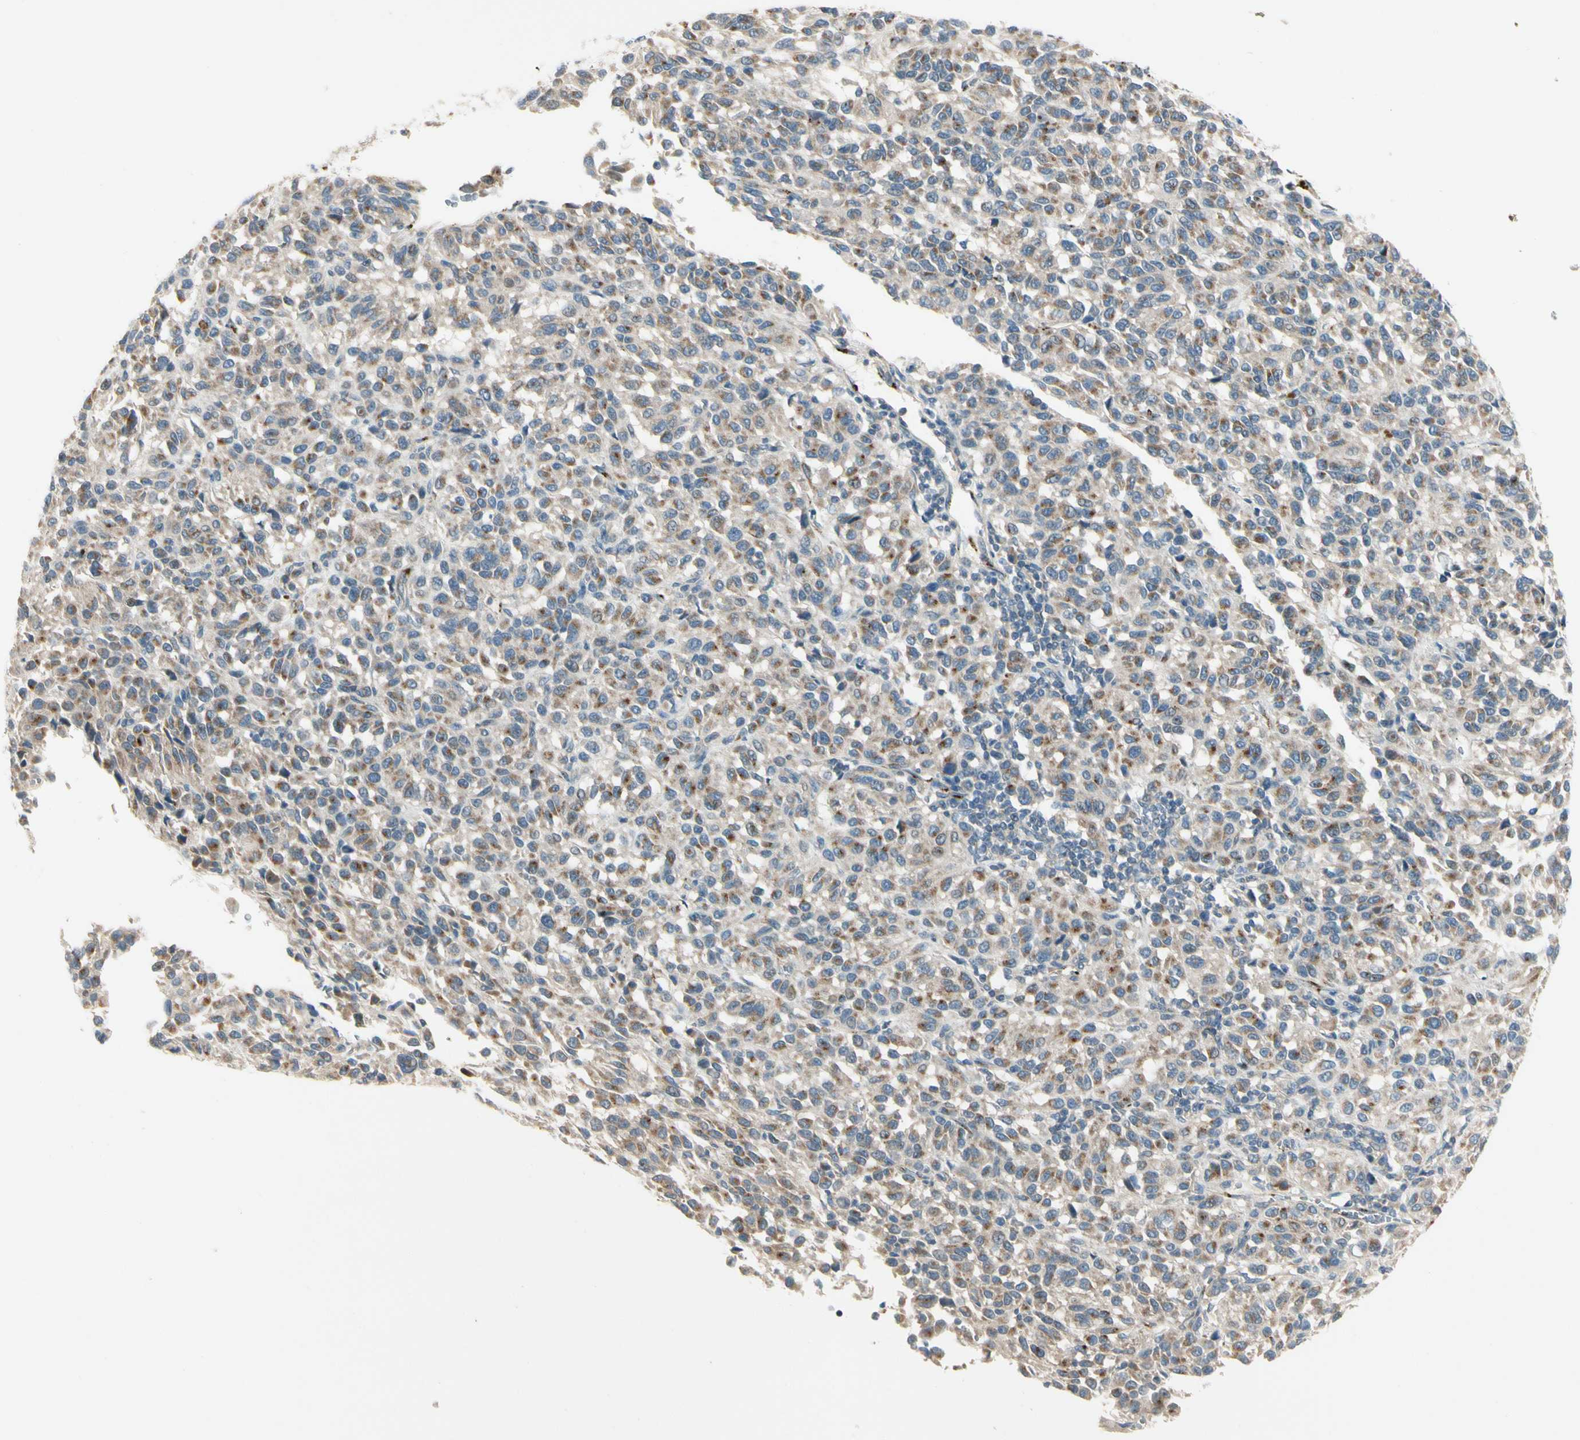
{"staining": {"intensity": "moderate", "quantity": ">75%", "location": "cytoplasmic/membranous"}, "tissue": "melanoma", "cell_type": "Tumor cells", "image_type": "cancer", "snomed": [{"axis": "morphology", "description": "Malignant melanoma, Metastatic site"}, {"axis": "topography", "description": "Lung"}], "caption": "Immunohistochemistry micrograph of human melanoma stained for a protein (brown), which displays medium levels of moderate cytoplasmic/membranous staining in about >75% of tumor cells.", "gene": "MANSC1", "patient": {"sex": "male", "age": 64}}